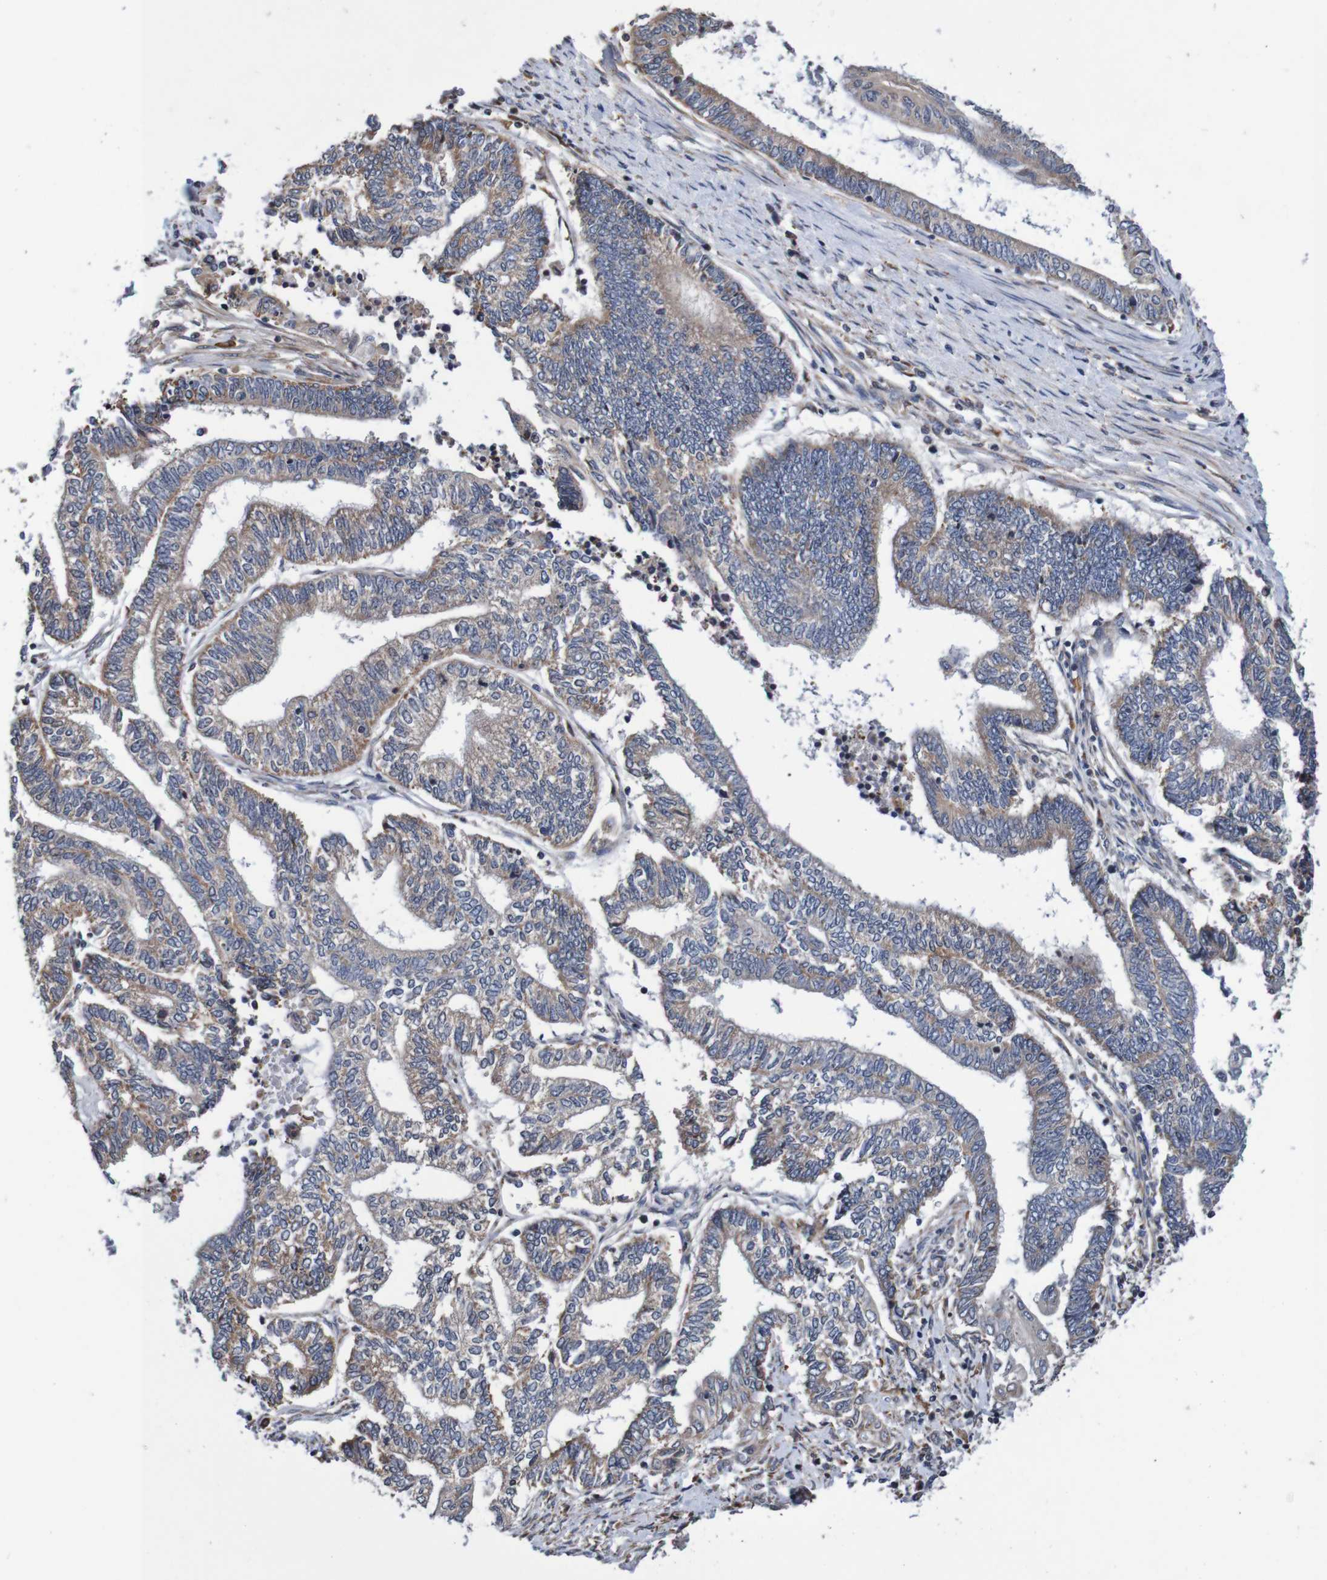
{"staining": {"intensity": "weak", "quantity": ">75%", "location": "cytoplasmic/membranous"}, "tissue": "endometrial cancer", "cell_type": "Tumor cells", "image_type": "cancer", "snomed": [{"axis": "morphology", "description": "Adenocarcinoma, NOS"}, {"axis": "topography", "description": "Uterus"}, {"axis": "topography", "description": "Endometrium"}], "caption": "Tumor cells display low levels of weak cytoplasmic/membranous staining in about >75% of cells in human endometrial cancer. (IHC, brightfield microscopy, high magnification).", "gene": "AXIN1", "patient": {"sex": "female", "age": 70}}